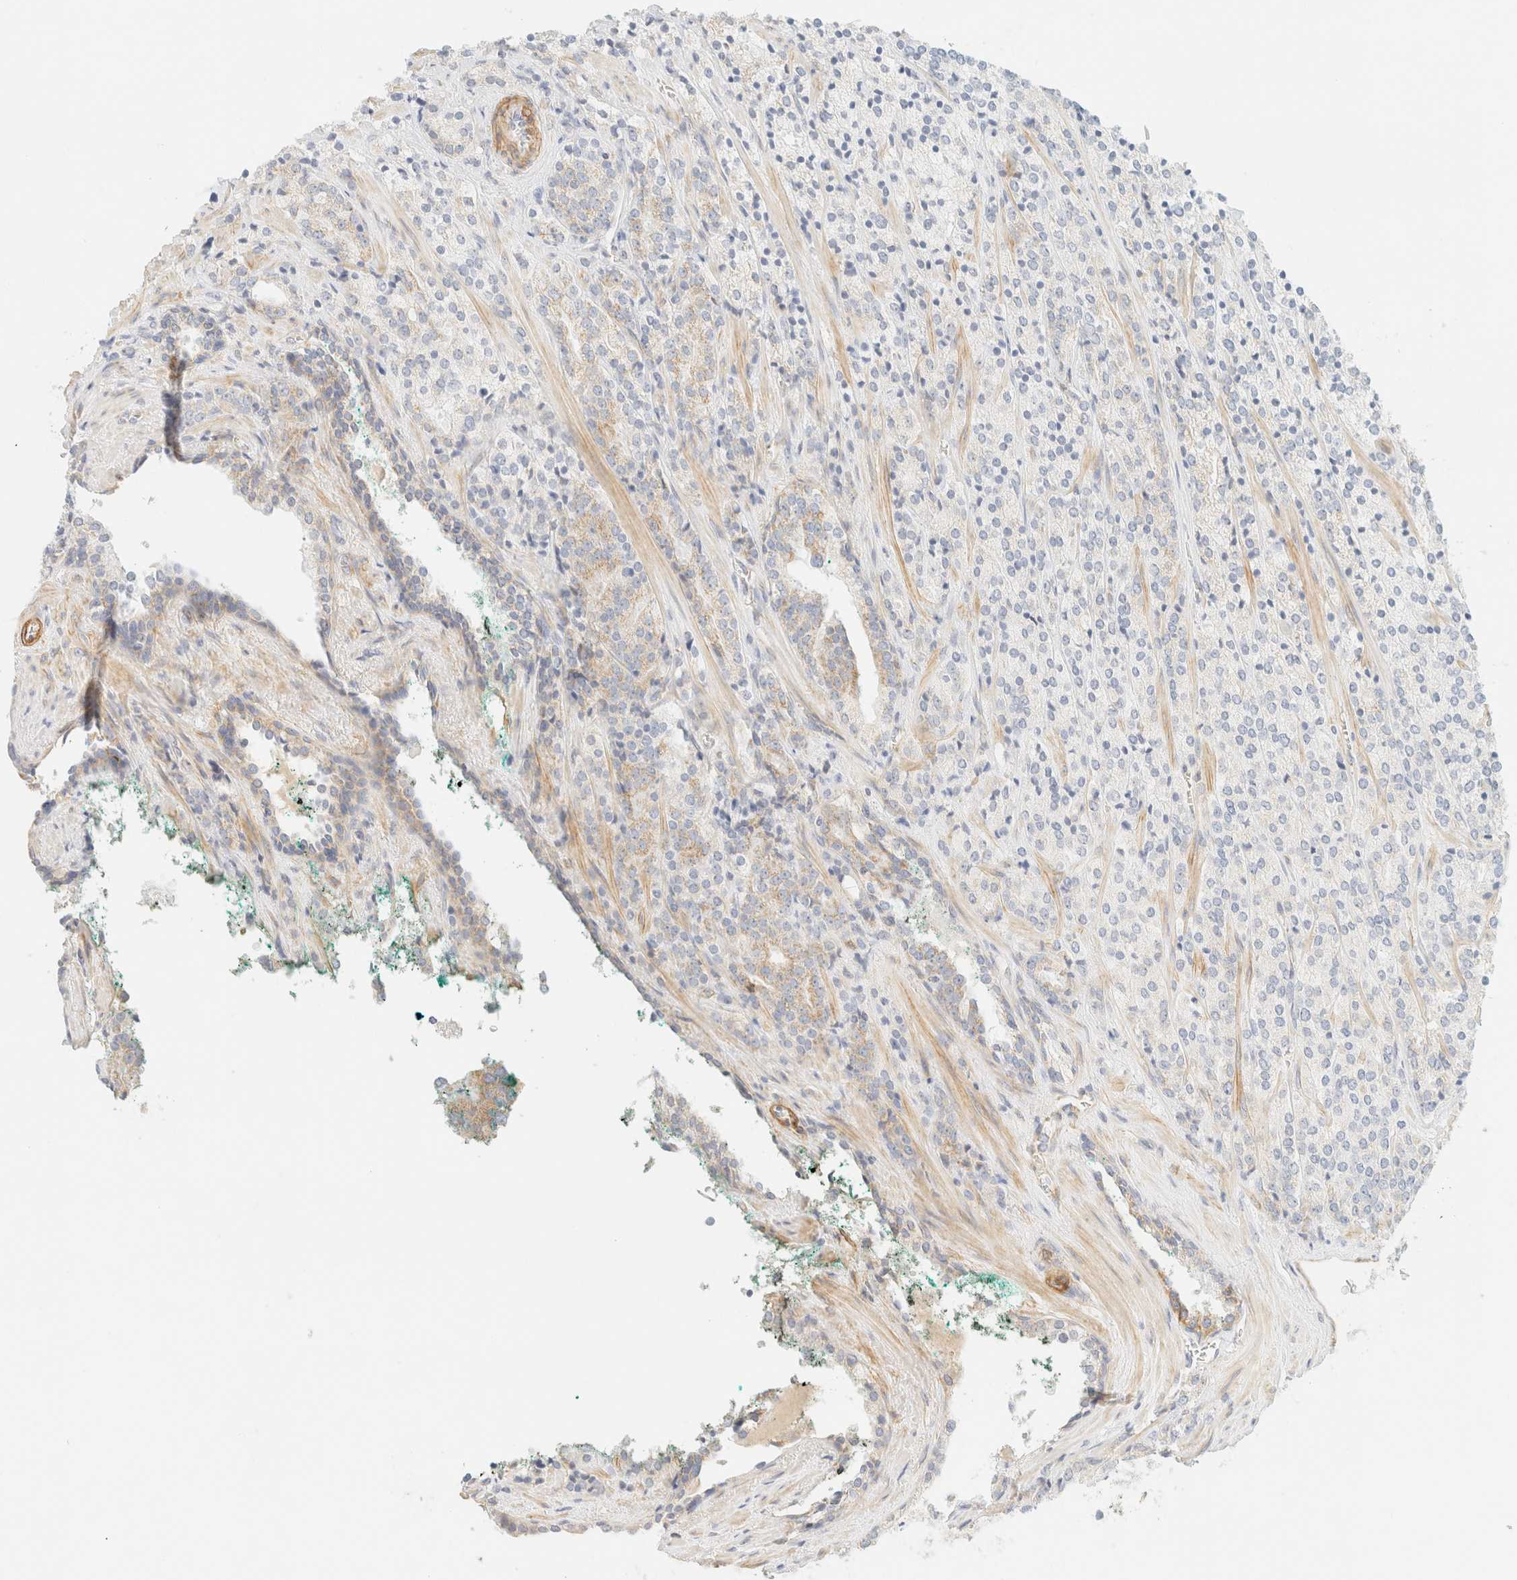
{"staining": {"intensity": "weak", "quantity": "<25%", "location": "cytoplasmic/membranous"}, "tissue": "prostate cancer", "cell_type": "Tumor cells", "image_type": "cancer", "snomed": [{"axis": "morphology", "description": "Adenocarcinoma, High grade"}, {"axis": "topography", "description": "Prostate"}], "caption": "Immunohistochemistry (IHC) image of human prostate cancer stained for a protein (brown), which demonstrates no expression in tumor cells.", "gene": "MRM3", "patient": {"sex": "male", "age": 71}}